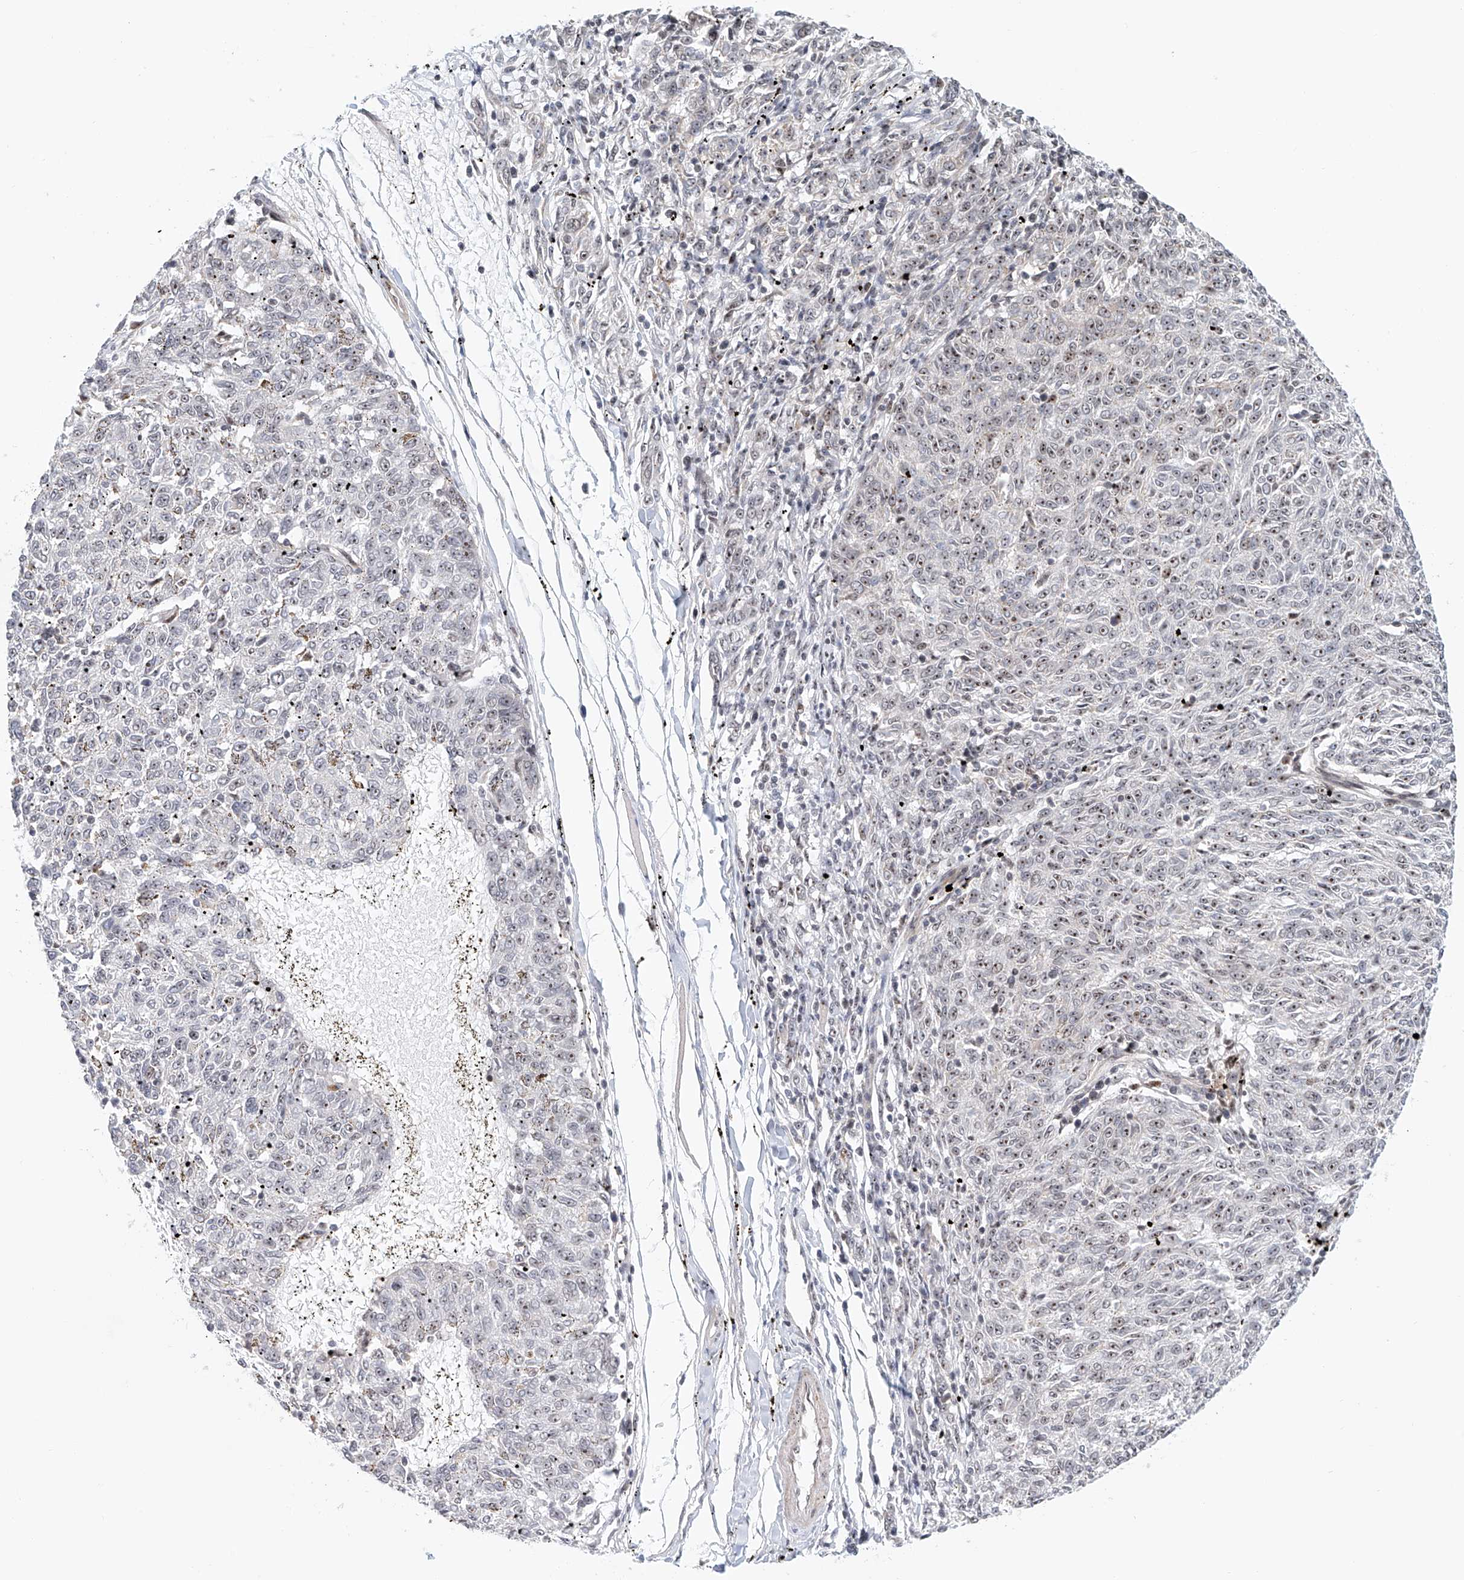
{"staining": {"intensity": "weak", "quantity": "25%-75%", "location": "nuclear"}, "tissue": "melanoma", "cell_type": "Tumor cells", "image_type": "cancer", "snomed": [{"axis": "morphology", "description": "Malignant melanoma, NOS"}, {"axis": "topography", "description": "Skin"}], "caption": "The image demonstrates staining of malignant melanoma, revealing weak nuclear protein staining (brown color) within tumor cells.", "gene": "PRUNE2", "patient": {"sex": "female", "age": 72}}